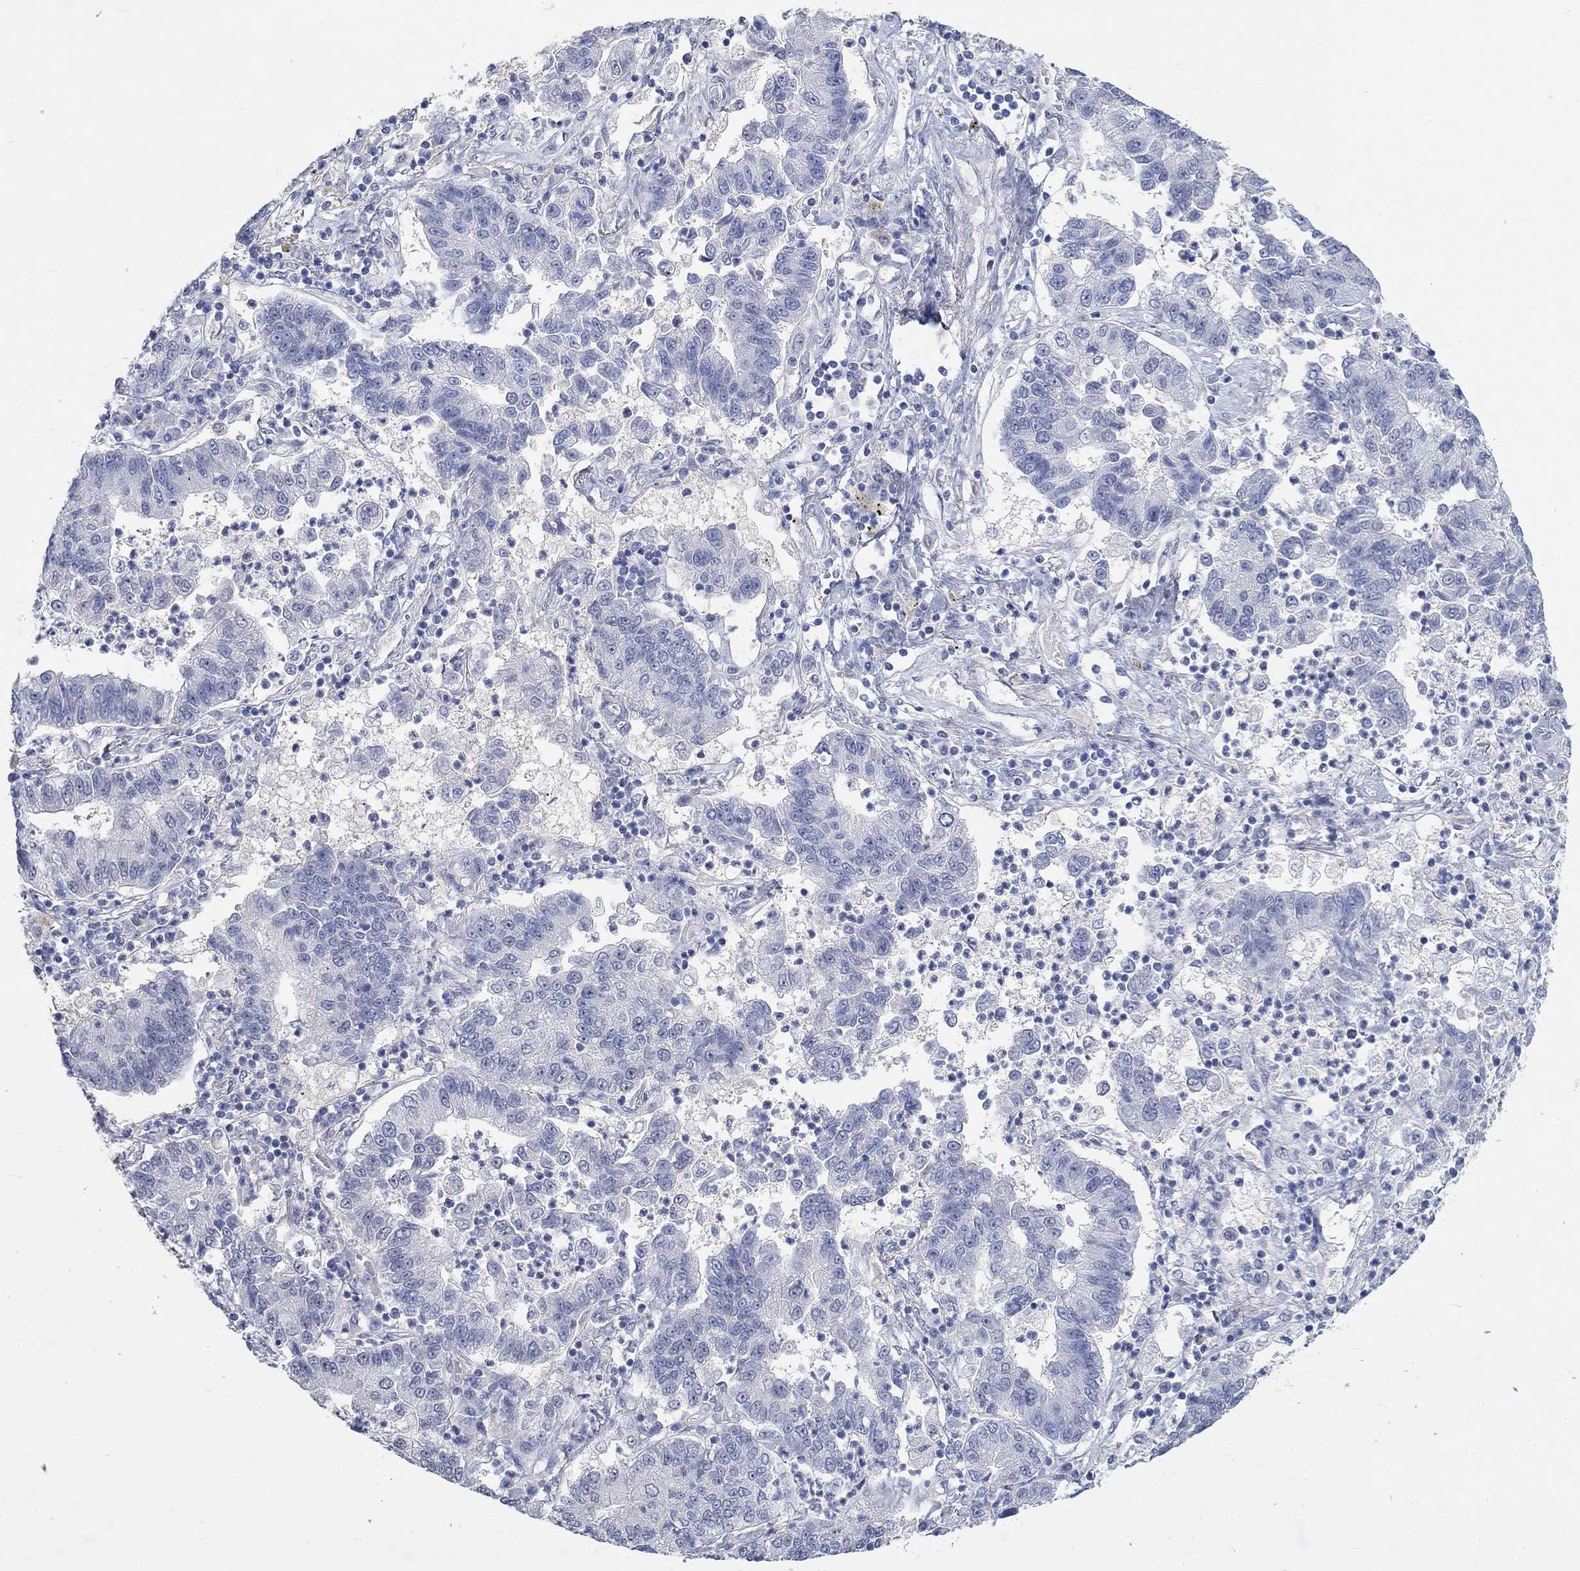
{"staining": {"intensity": "negative", "quantity": "none", "location": "none"}, "tissue": "lung cancer", "cell_type": "Tumor cells", "image_type": "cancer", "snomed": [{"axis": "morphology", "description": "Adenocarcinoma, NOS"}, {"axis": "topography", "description": "Lung"}], "caption": "A high-resolution micrograph shows immunohistochemistry staining of lung cancer (adenocarcinoma), which demonstrates no significant staining in tumor cells.", "gene": "PNMA5", "patient": {"sex": "female", "age": 57}}